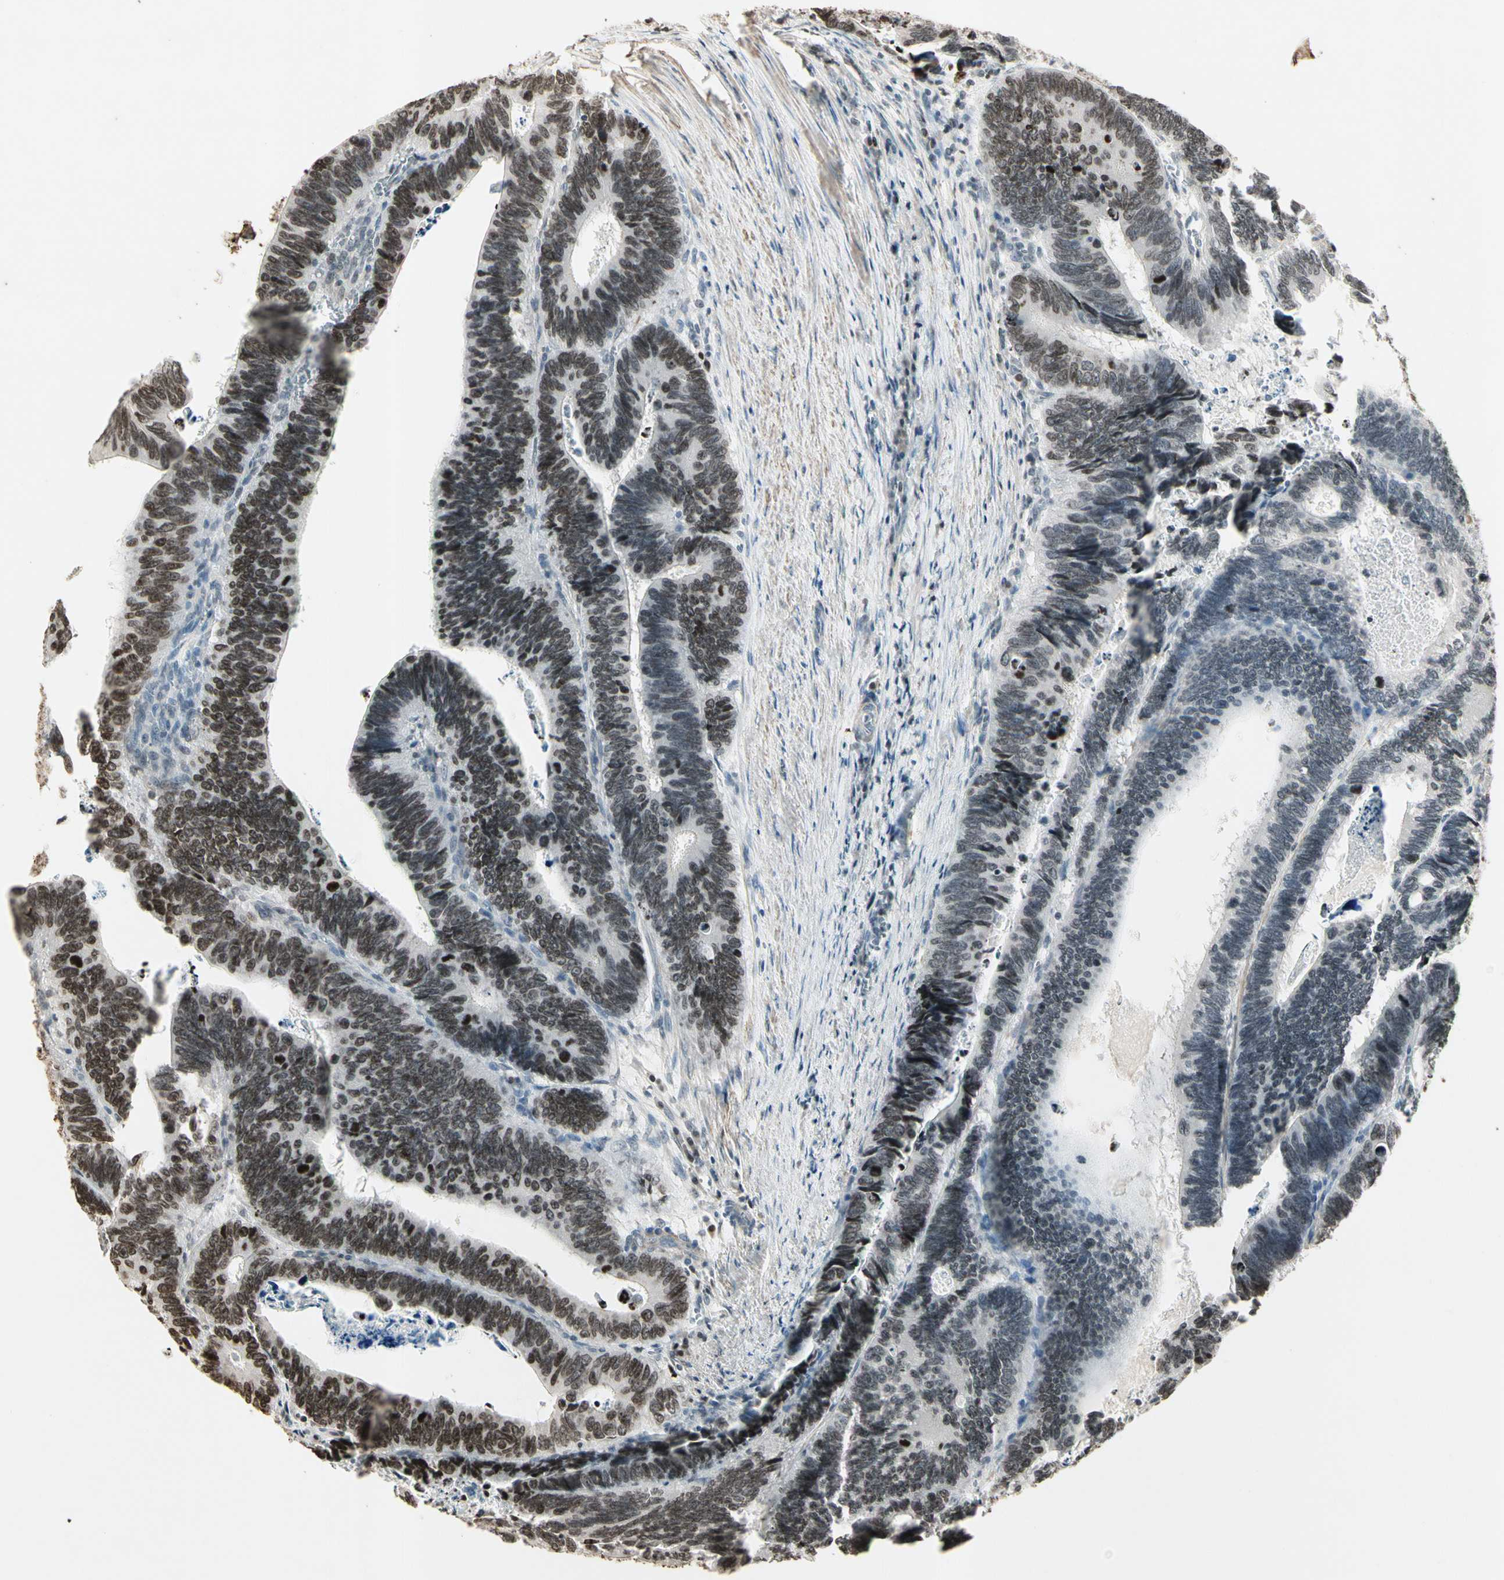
{"staining": {"intensity": "weak", "quantity": "25%-75%", "location": "nuclear"}, "tissue": "colorectal cancer", "cell_type": "Tumor cells", "image_type": "cancer", "snomed": [{"axis": "morphology", "description": "Adenocarcinoma, NOS"}, {"axis": "topography", "description": "Colon"}], "caption": "Immunohistochemical staining of adenocarcinoma (colorectal) shows weak nuclear protein staining in about 25%-75% of tumor cells.", "gene": "TOP1", "patient": {"sex": "male", "age": 72}}